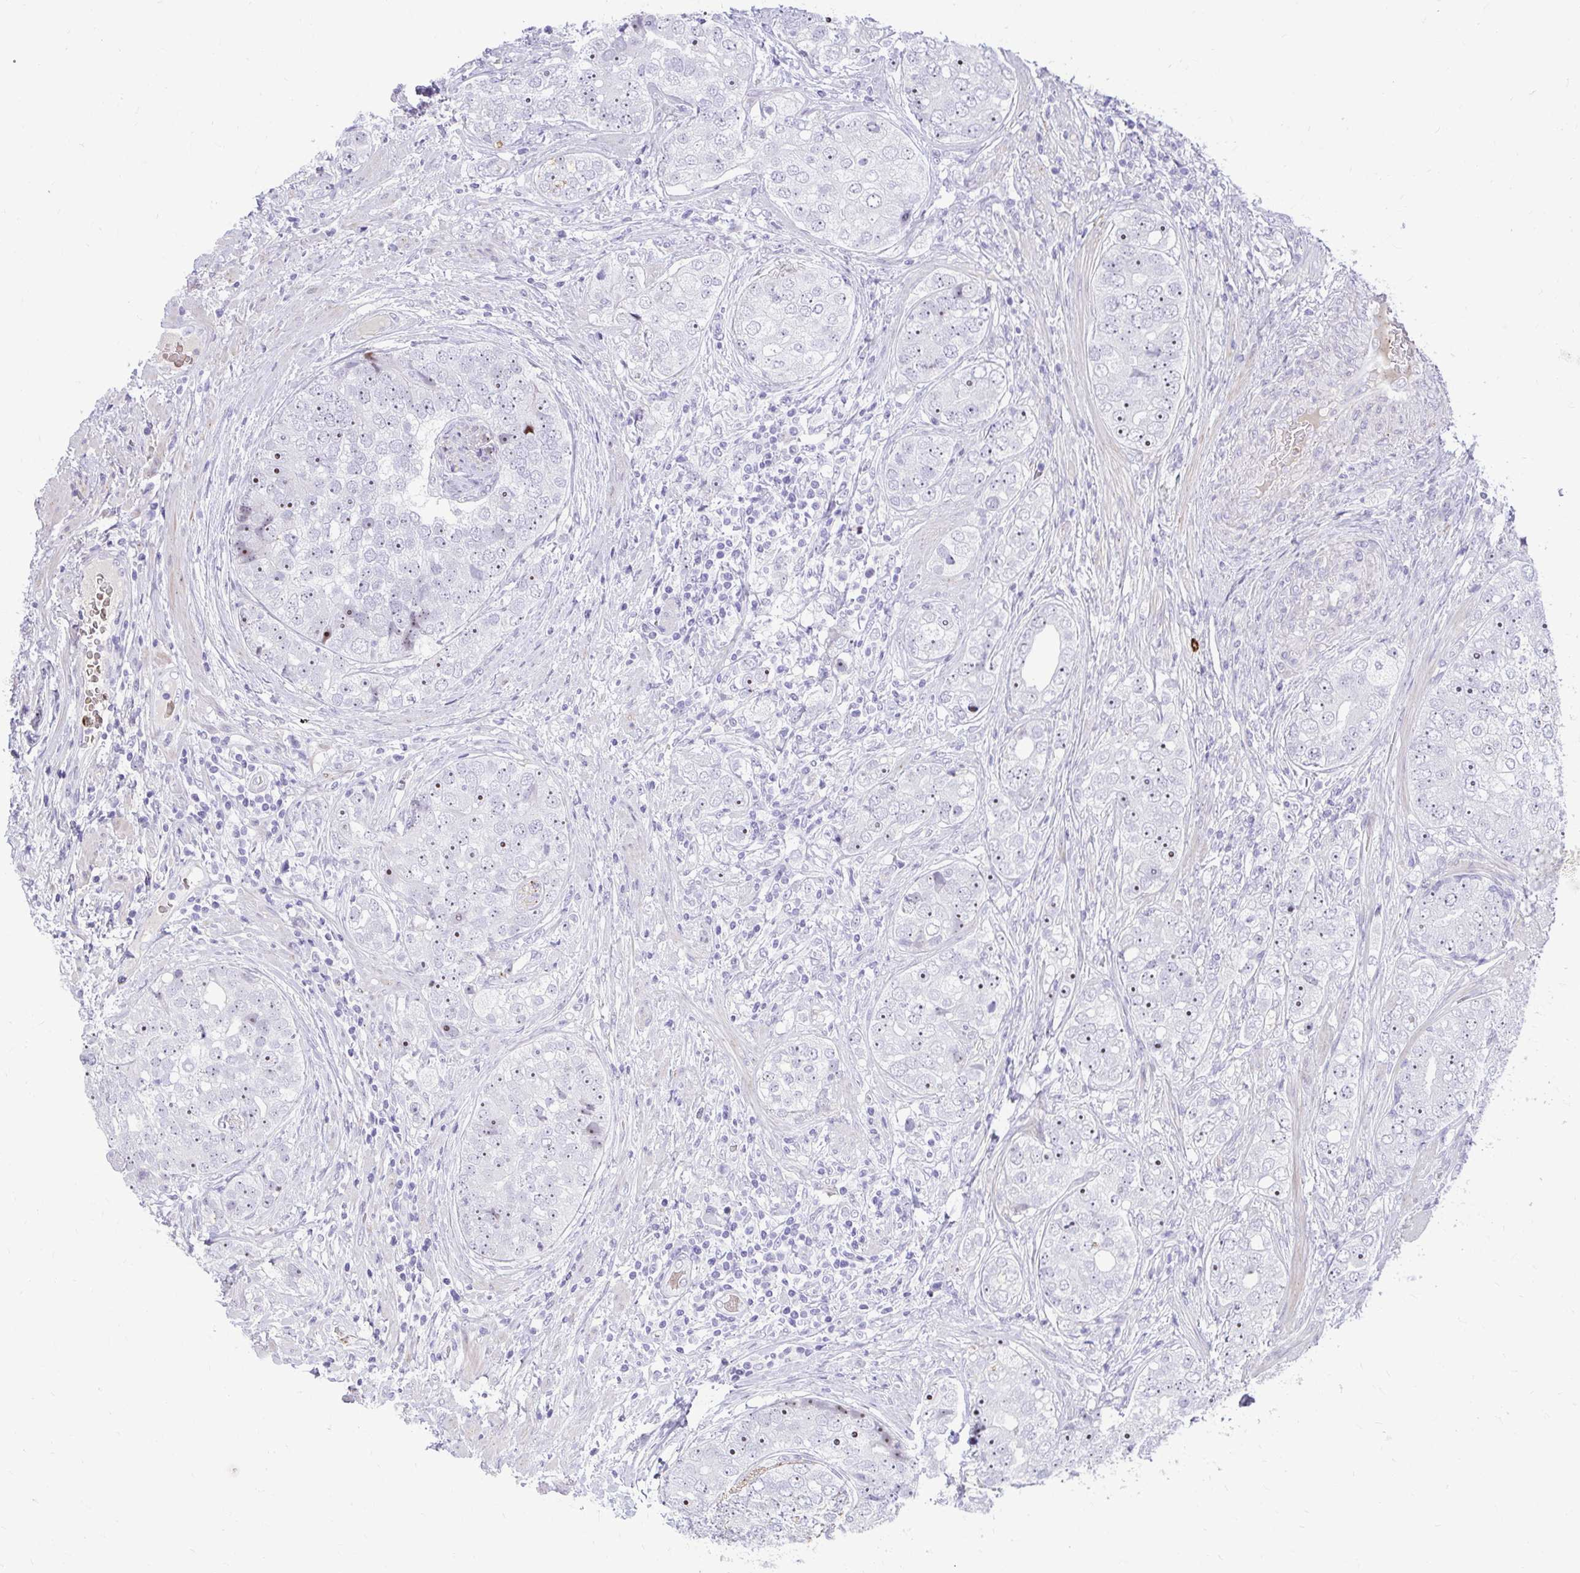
{"staining": {"intensity": "moderate", "quantity": "25%-75%", "location": "nuclear"}, "tissue": "prostate cancer", "cell_type": "Tumor cells", "image_type": "cancer", "snomed": [{"axis": "morphology", "description": "Adenocarcinoma, High grade"}, {"axis": "topography", "description": "Prostate"}], "caption": "Protein expression analysis of prostate cancer (high-grade adenocarcinoma) demonstrates moderate nuclear expression in about 25%-75% of tumor cells. The protein is shown in brown color, while the nuclei are stained blue.", "gene": "DLX4", "patient": {"sex": "male", "age": 60}}